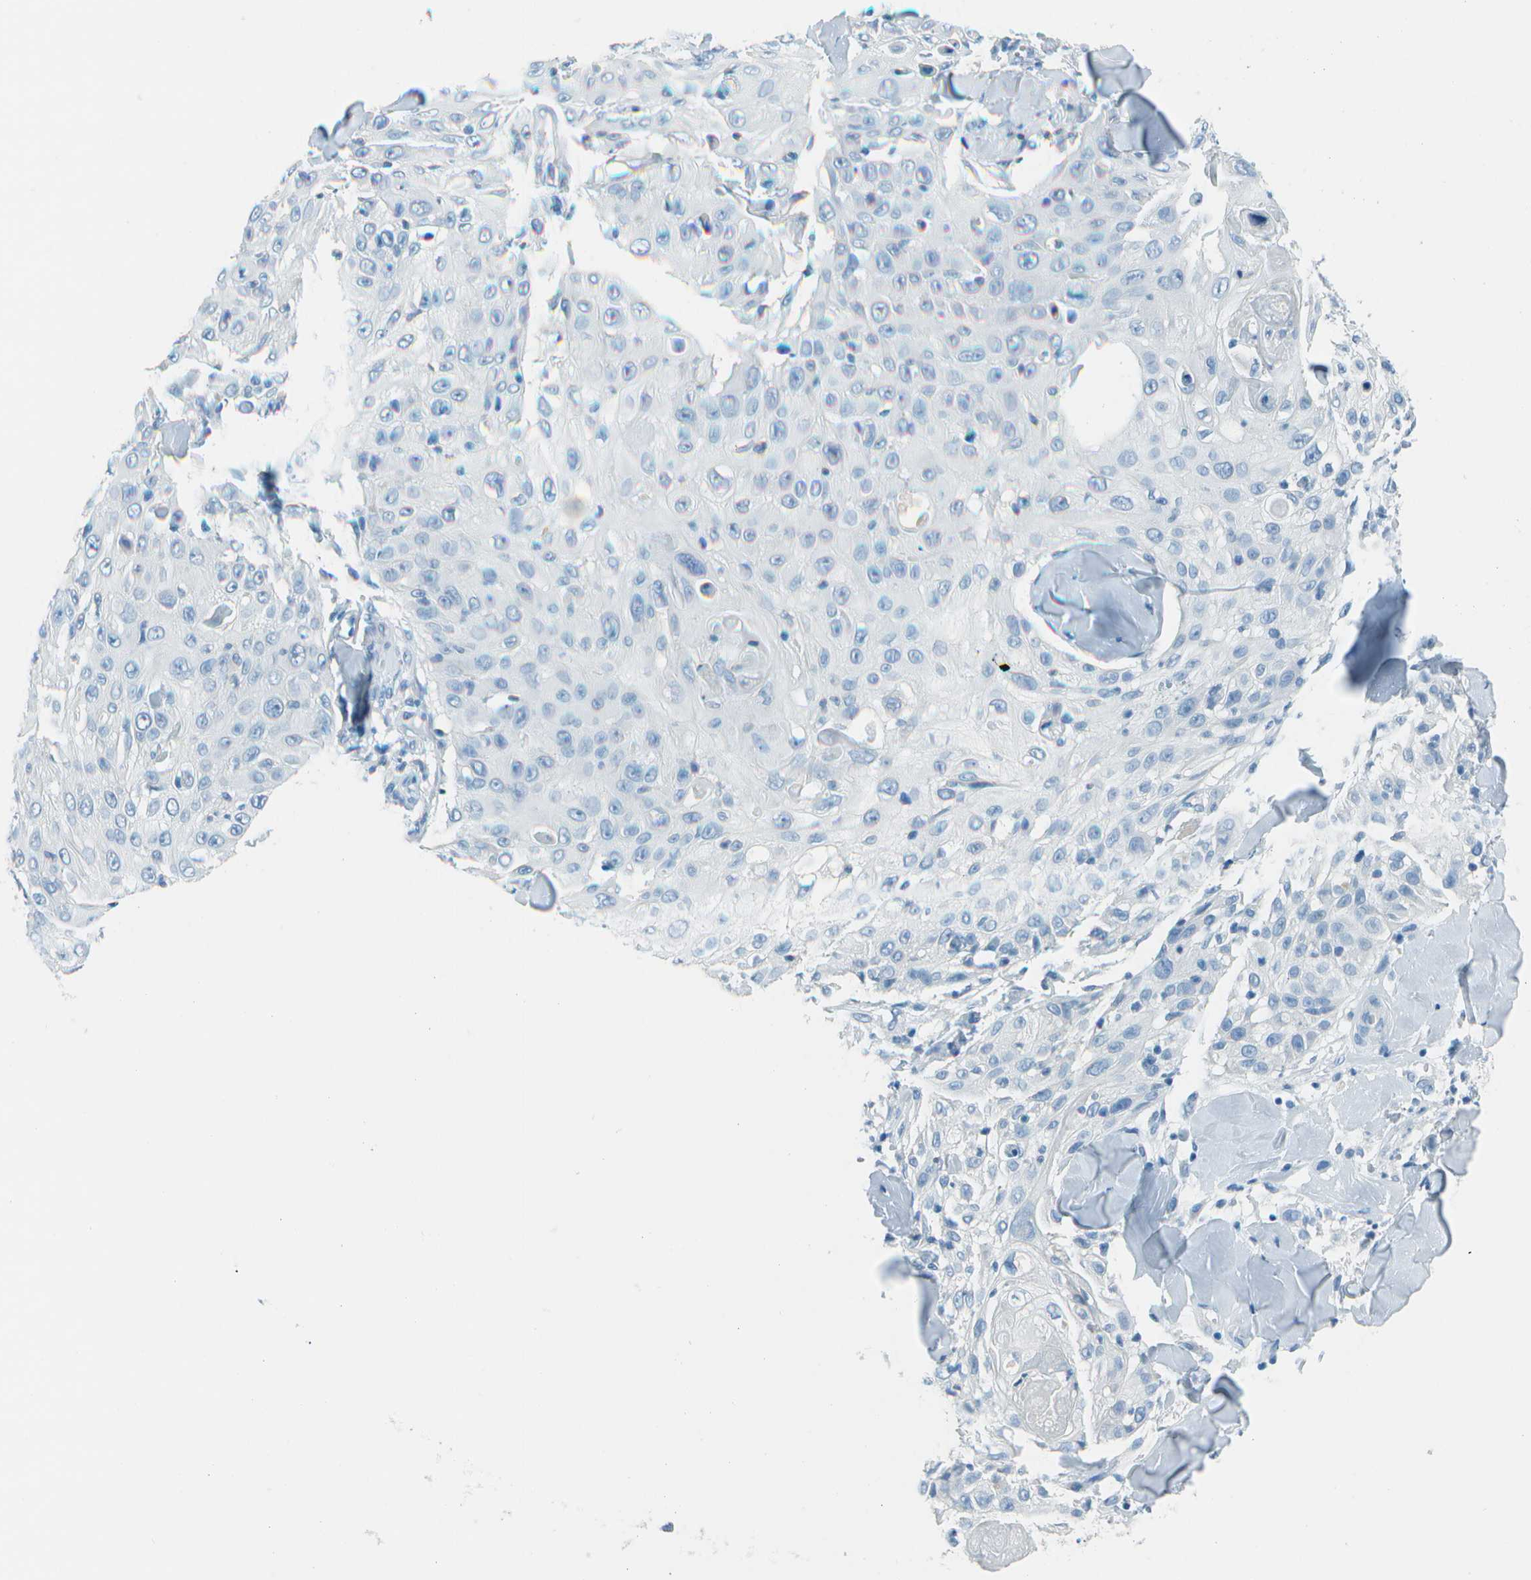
{"staining": {"intensity": "negative", "quantity": "none", "location": "none"}, "tissue": "skin cancer", "cell_type": "Tumor cells", "image_type": "cancer", "snomed": [{"axis": "morphology", "description": "Squamous cell carcinoma, NOS"}, {"axis": "topography", "description": "Skin"}], "caption": "An IHC micrograph of skin squamous cell carcinoma is shown. There is no staining in tumor cells of skin squamous cell carcinoma.", "gene": "FGF1", "patient": {"sex": "male", "age": 86}}